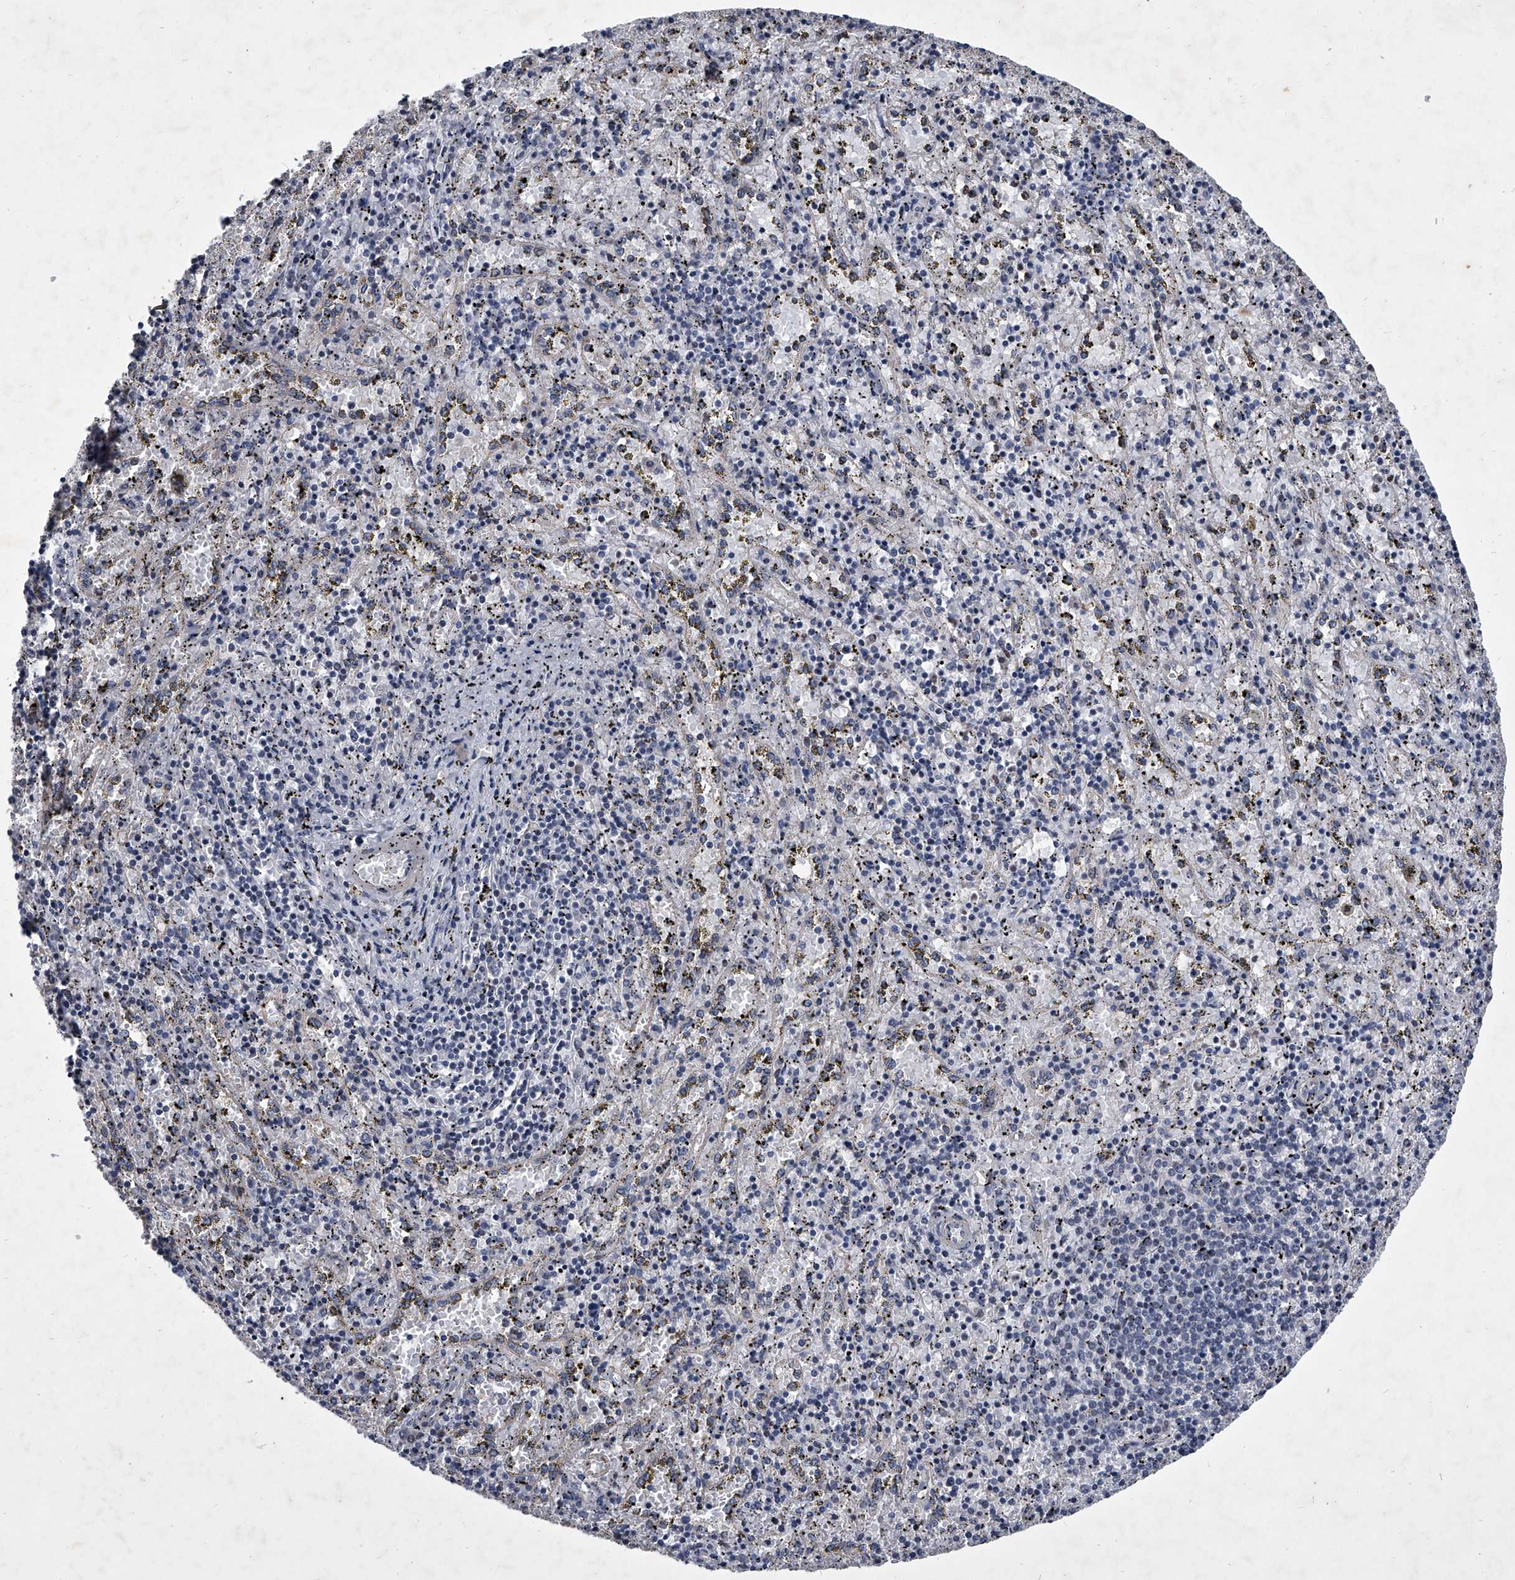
{"staining": {"intensity": "negative", "quantity": "none", "location": "none"}, "tissue": "spleen", "cell_type": "Cells in red pulp", "image_type": "normal", "snomed": [{"axis": "morphology", "description": "Normal tissue, NOS"}, {"axis": "topography", "description": "Spleen"}], "caption": "Protein analysis of normal spleen displays no significant staining in cells in red pulp.", "gene": "ZNF76", "patient": {"sex": "male", "age": 11}}